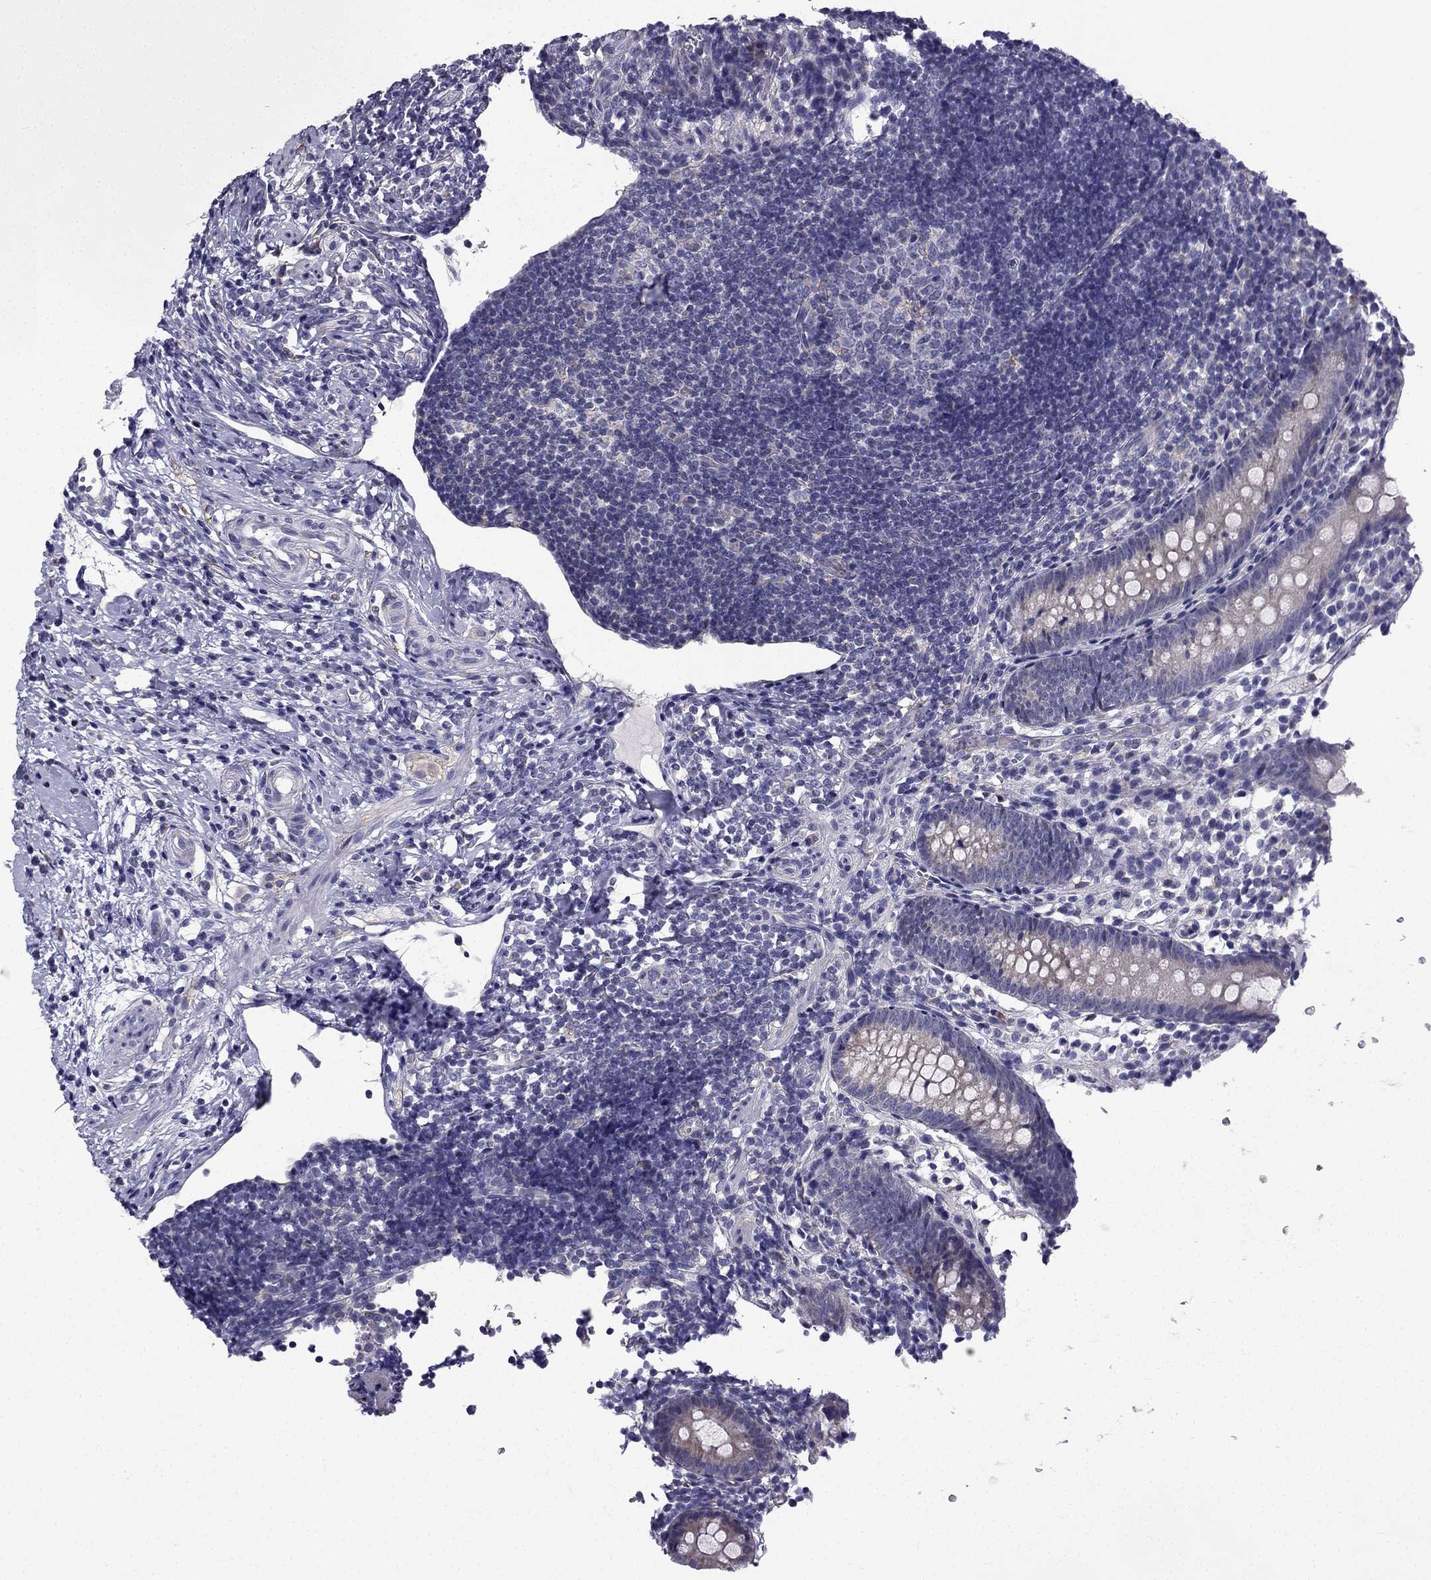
{"staining": {"intensity": "weak", "quantity": ">75%", "location": "cytoplasmic/membranous"}, "tissue": "appendix", "cell_type": "Glandular cells", "image_type": "normal", "snomed": [{"axis": "morphology", "description": "Normal tissue, NOS"}, {"axis": "topography", "description": "Appendix"}], "caption": "An immunohistochemistry (IHC) photomicrograph of normal tissue is shown. Protein staining in brown highlights weak cytoplasmic/membranous positivity in appendix within glandular cells. (DAB IHC with brightfield microscopy, high magnification).", "gene": "SLC6A2", "patient": {"sex": "female", "age": 40}}